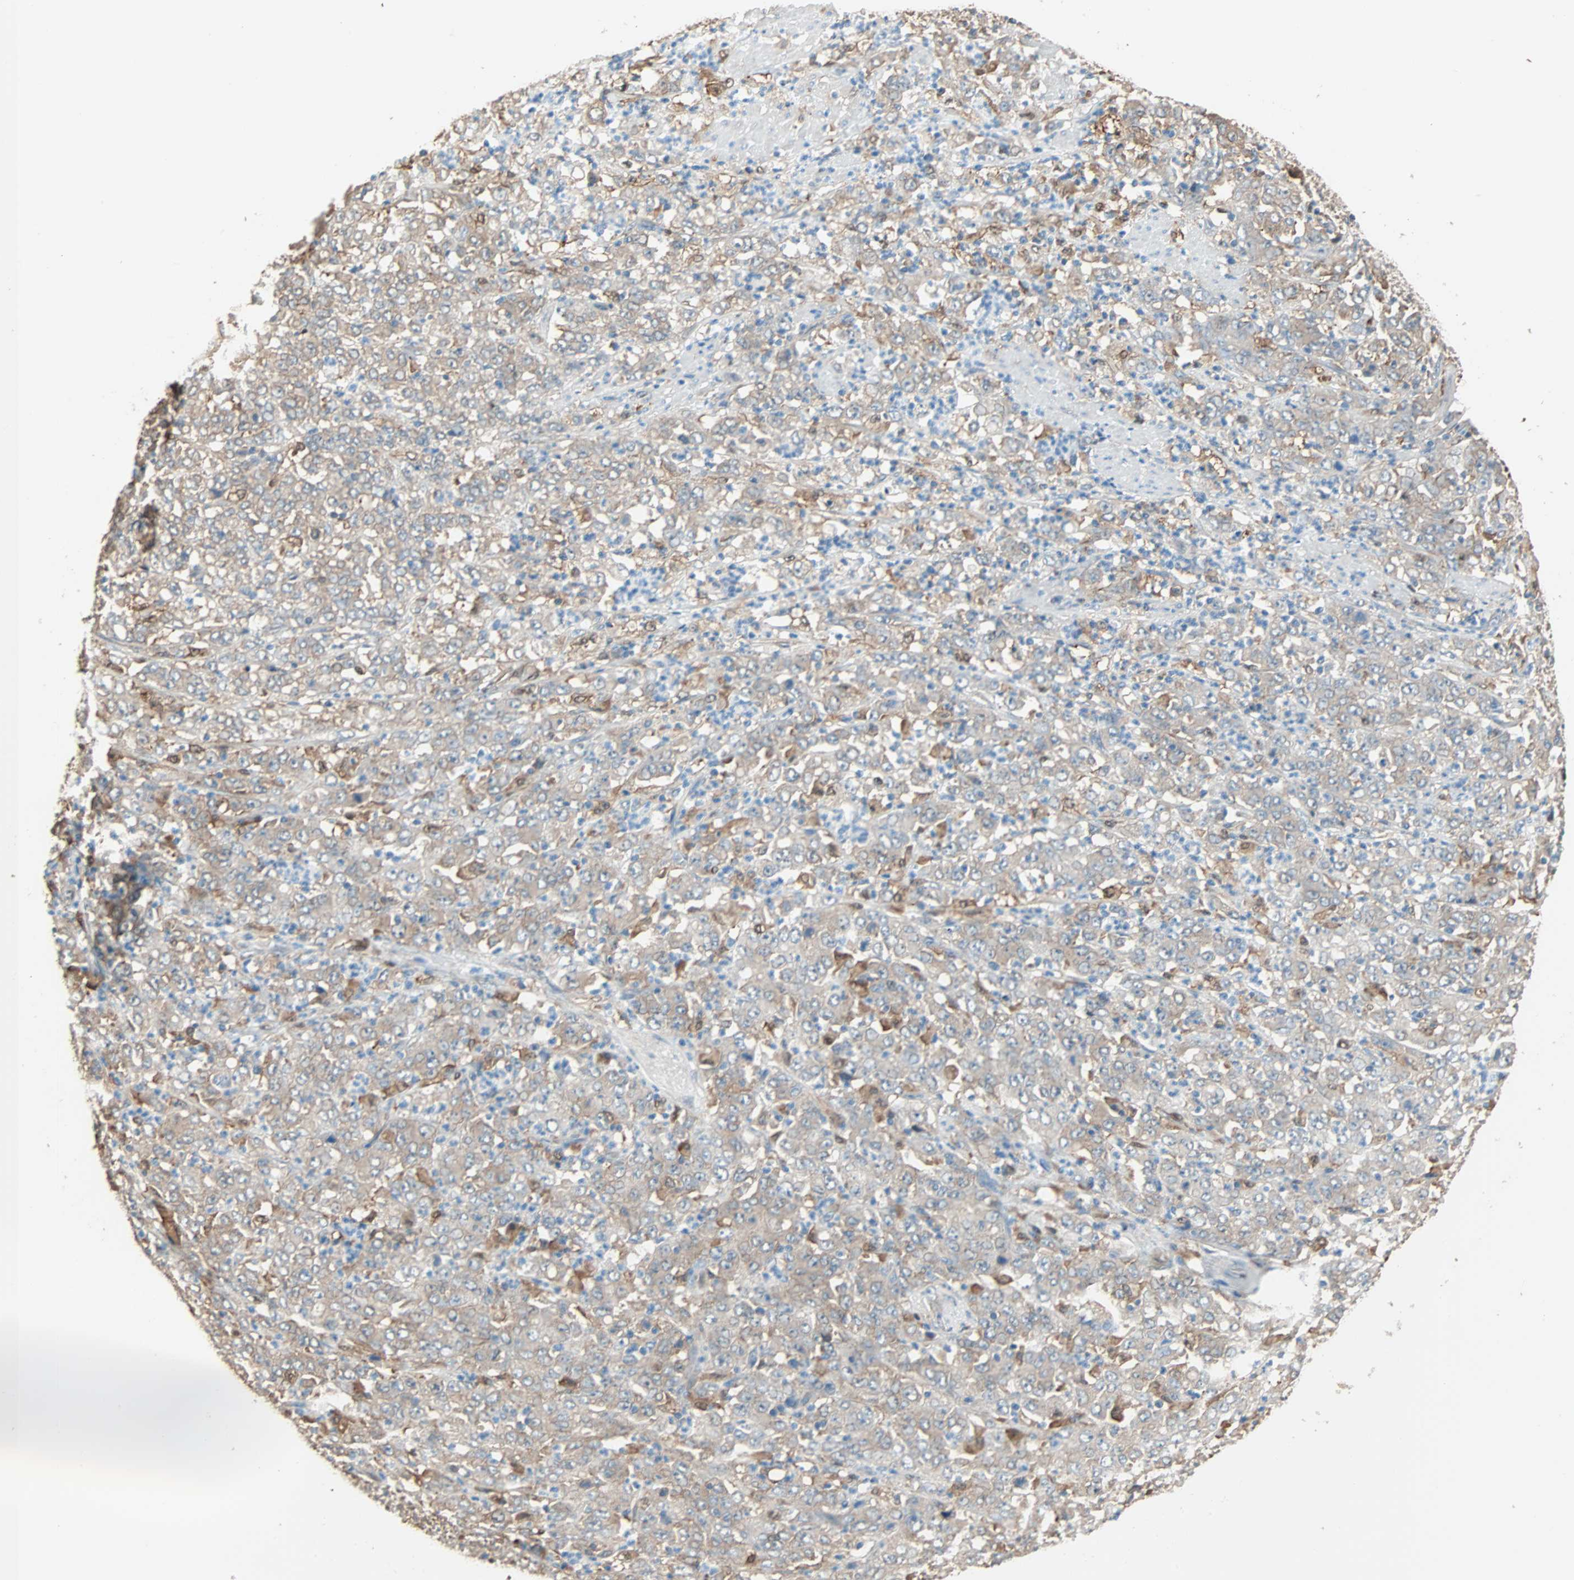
{"staining": {"intensity": "moderate", "quantity": ">75%", "location": "cytoplasmic/membranous"}, "tissue": "stomach cancer", "cell_type": "Tumor cells", "image_type": "cancer", "snomed": [{"axis": "morphology", "description": "Adenocarcinoma, NOS"}, {"axis": "topography", "description": "Stomach, lower"}], "caption": "DAB (3,3'-diaminobenzidine) immunohistochemical staining of human stomach cancer demonstrates moderate cytoplasmic/membranous protein staining in about >75% of tumor cells.", "gene": "PRDX1", "patient": {"sex": "female", "age": 71}}